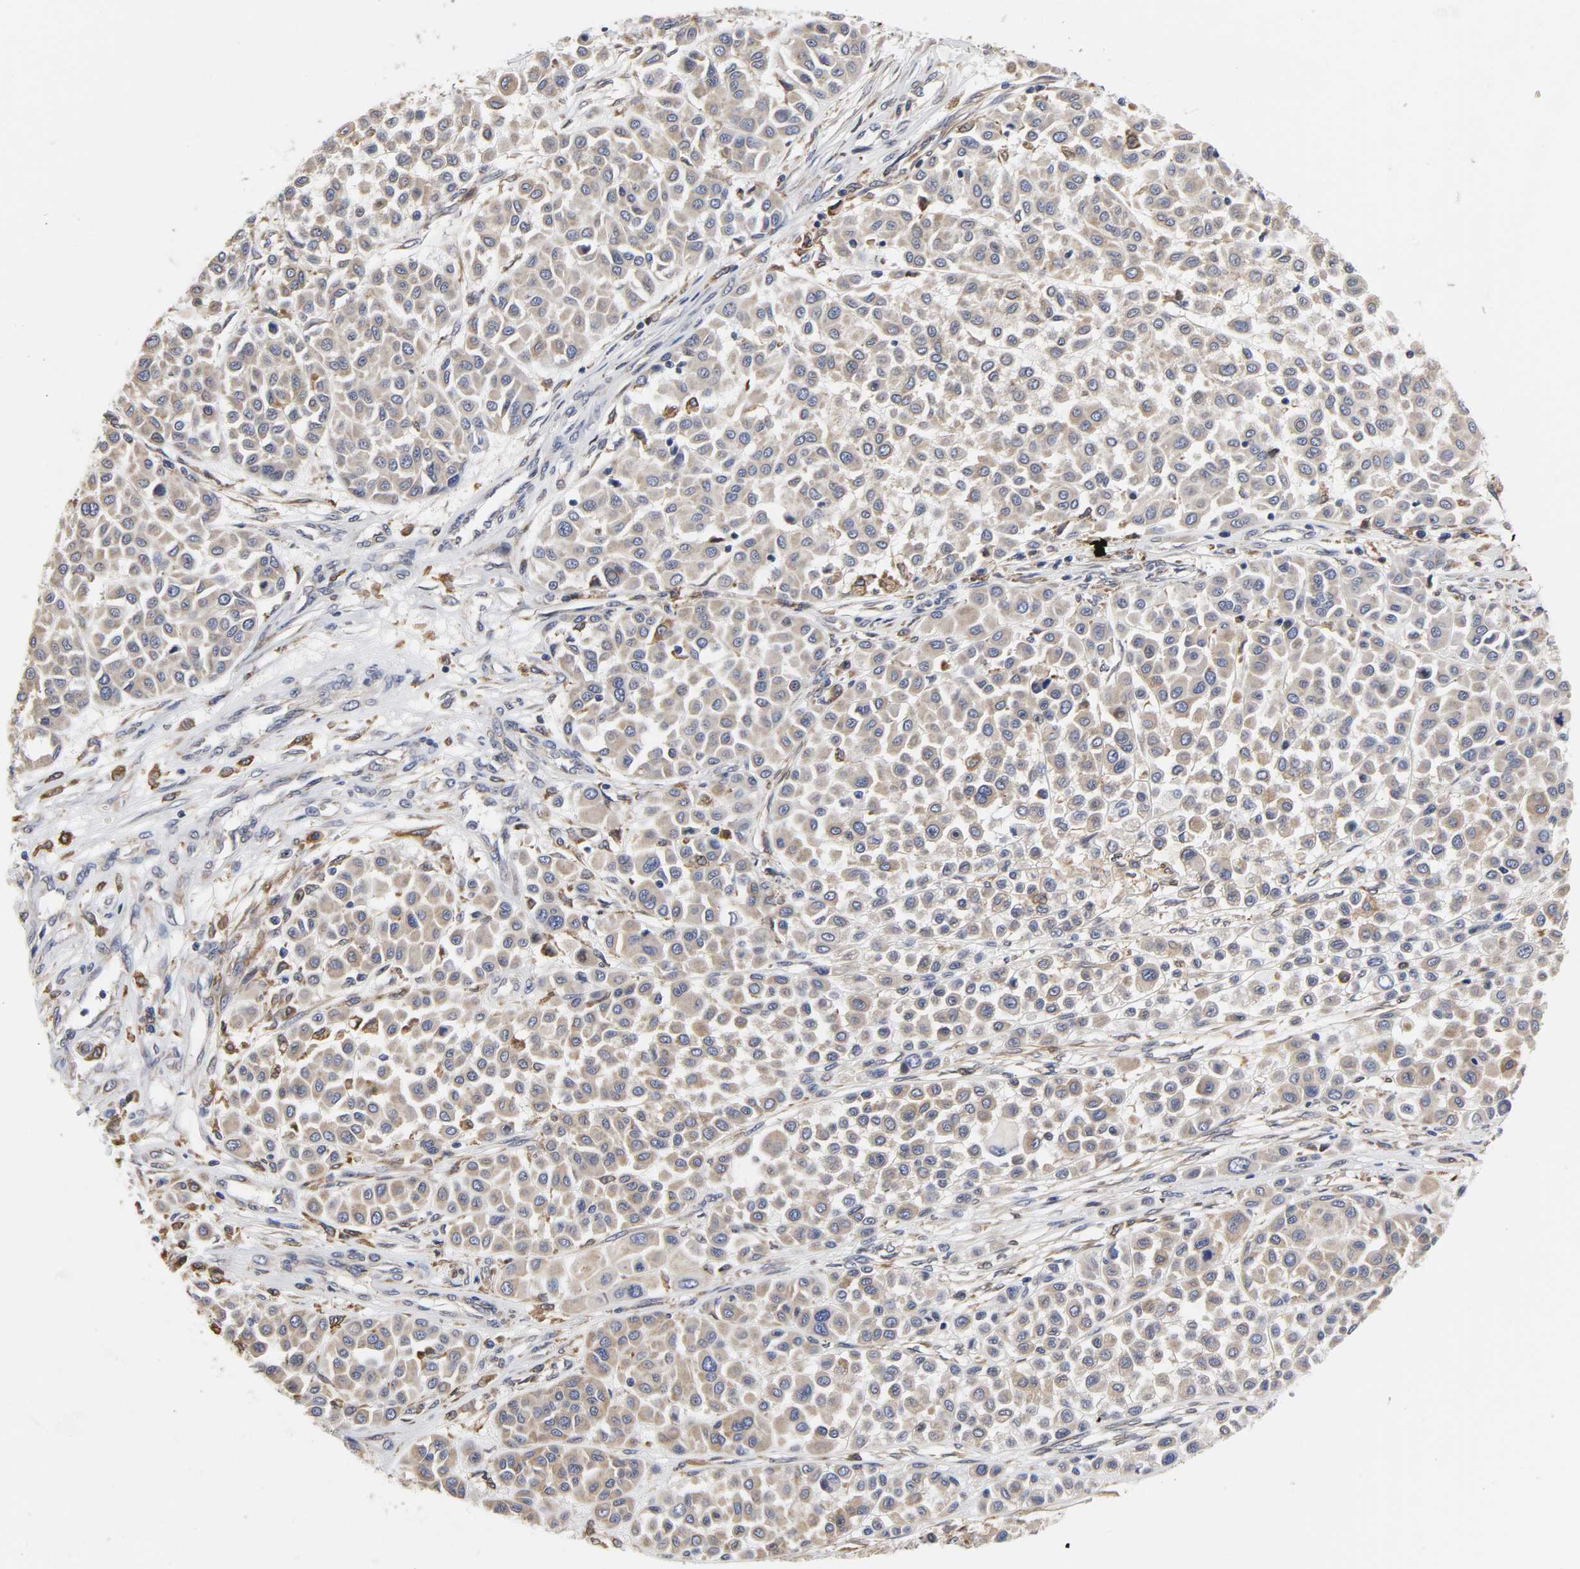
{"staining": {"intensity": "weak", "quantity": ">75%", "location": "cytoplasmic/membranous"}, "tissue": "melanoma", "cell_type": "Tumor cells", "image_type": "cancer", "snomed": [{"axis": "morphology", "description": "Malignant melanoma, Metastatic site"}, {"axis": "topography", "description": "Soft tissue"}], "caption": "IHC photomicrograph of neoplastic tissue: human melanoma stained using immunohistochemistry (IHC) displays low levels of weak protein expression localized specifically in the cytoplasmic/membranous of tumor cells, appearing as a cytoplasmic/membranous brown color.", "gene": "HCK", "patient": {"sex": "male", "age": 41}}